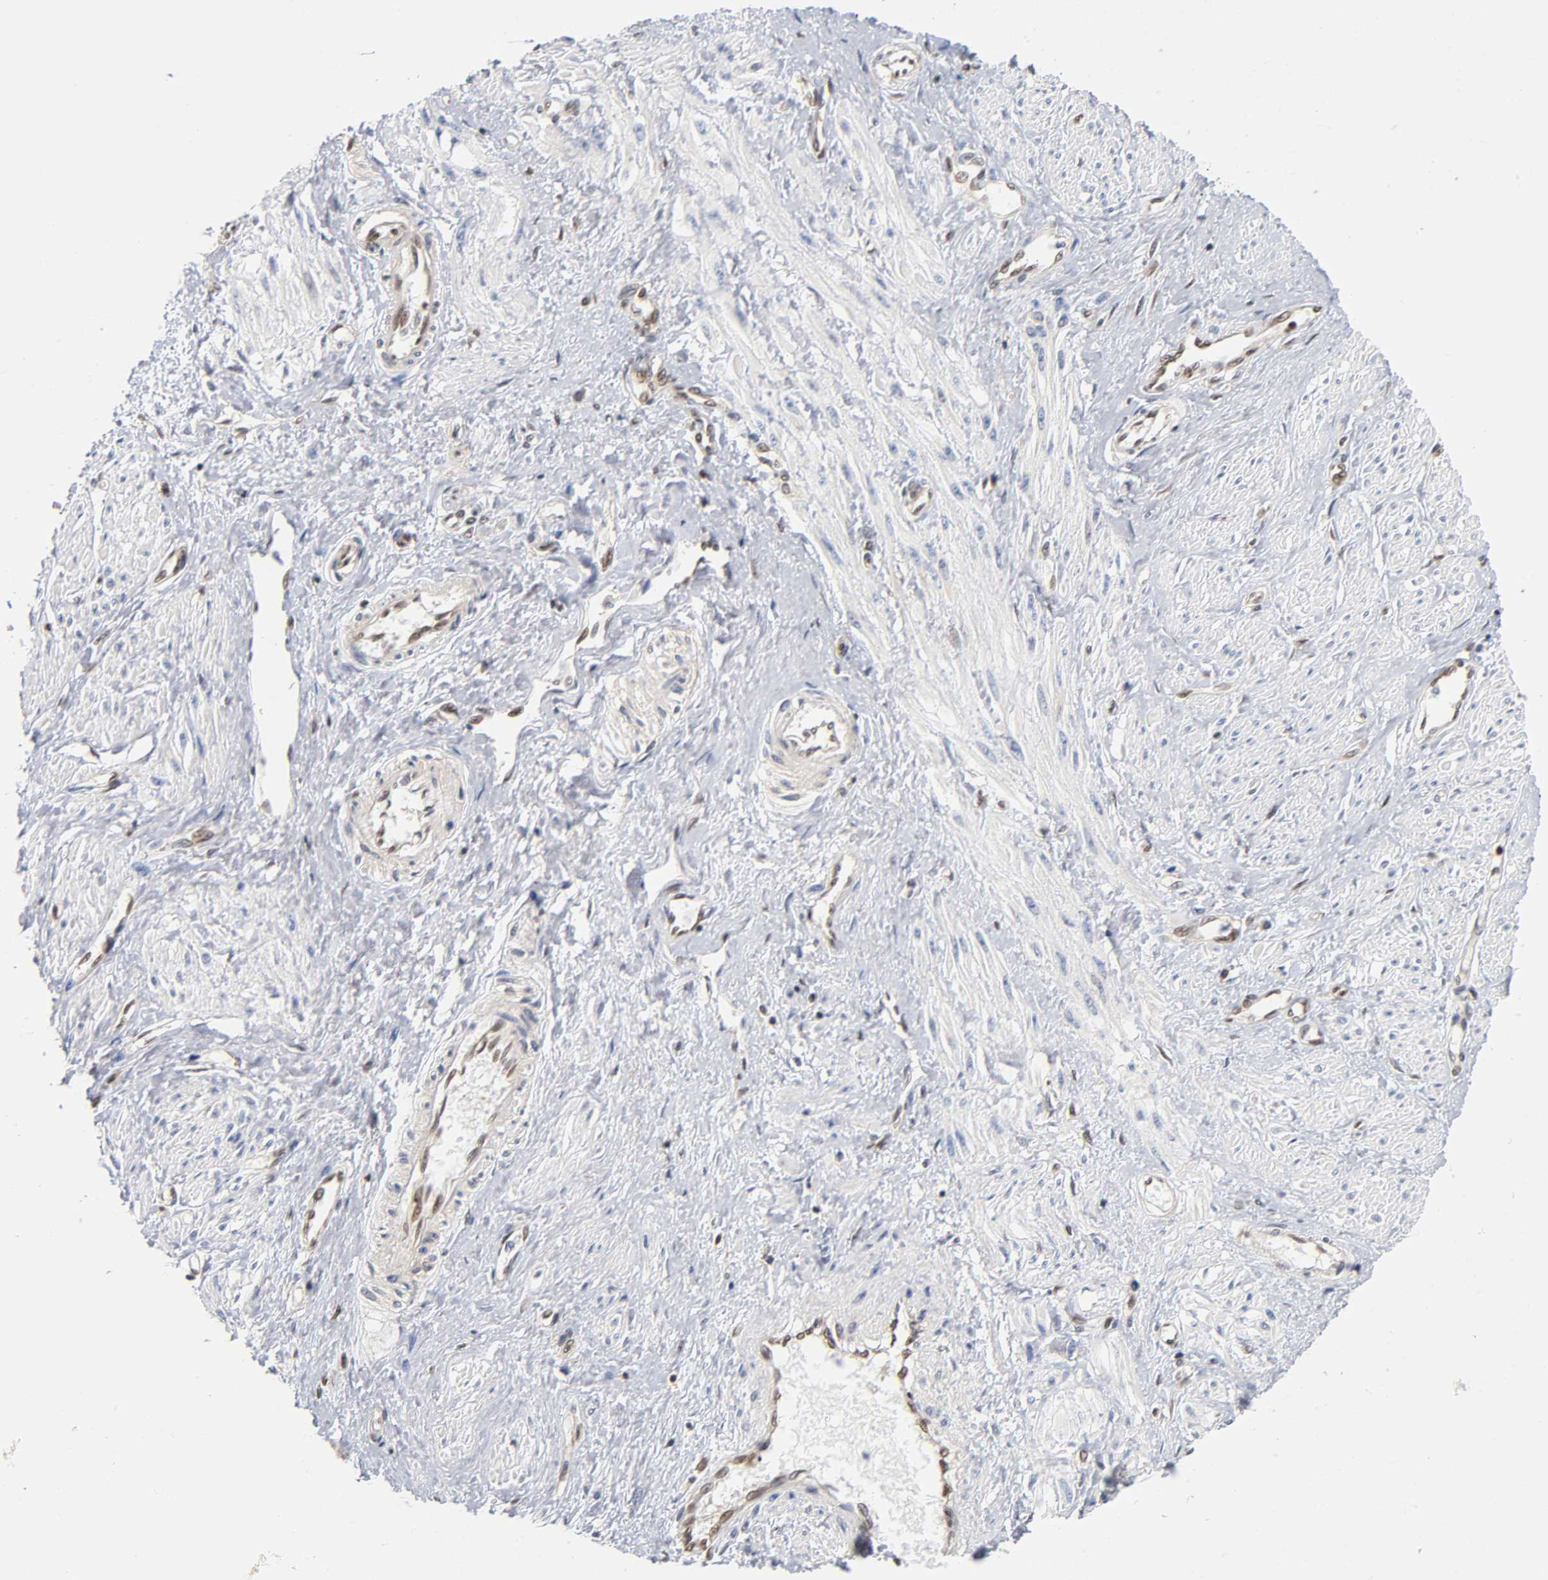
{"staining": {"intensity": "strong", "quantity": ">75%", "location": "nuclear"}, "tissue": "smooth muscle", "cell_type": "Smooth muscle cells", "image_type": "normal", "snomed": [{"axis": "morphology", "description": "Normal tissue, NOS"}, {"axis": "topography", "description": "Smooth muscle"}, {"axis": "topography", "description": "Uterus"}], "caption": "DAB immunohistochemical staining of benign smooth muscle shows strong nuclear protein staining in approximately >75% of smooth muscle cells. The protein of interest is stained brown, and the nuclei are stained in blue (DAB (3,3'-diaminobenzidine) IHC with brightfield microscopy, high magnification).", "gene": "ILKAP", "patient": {"sex": "female", "age": 39}}